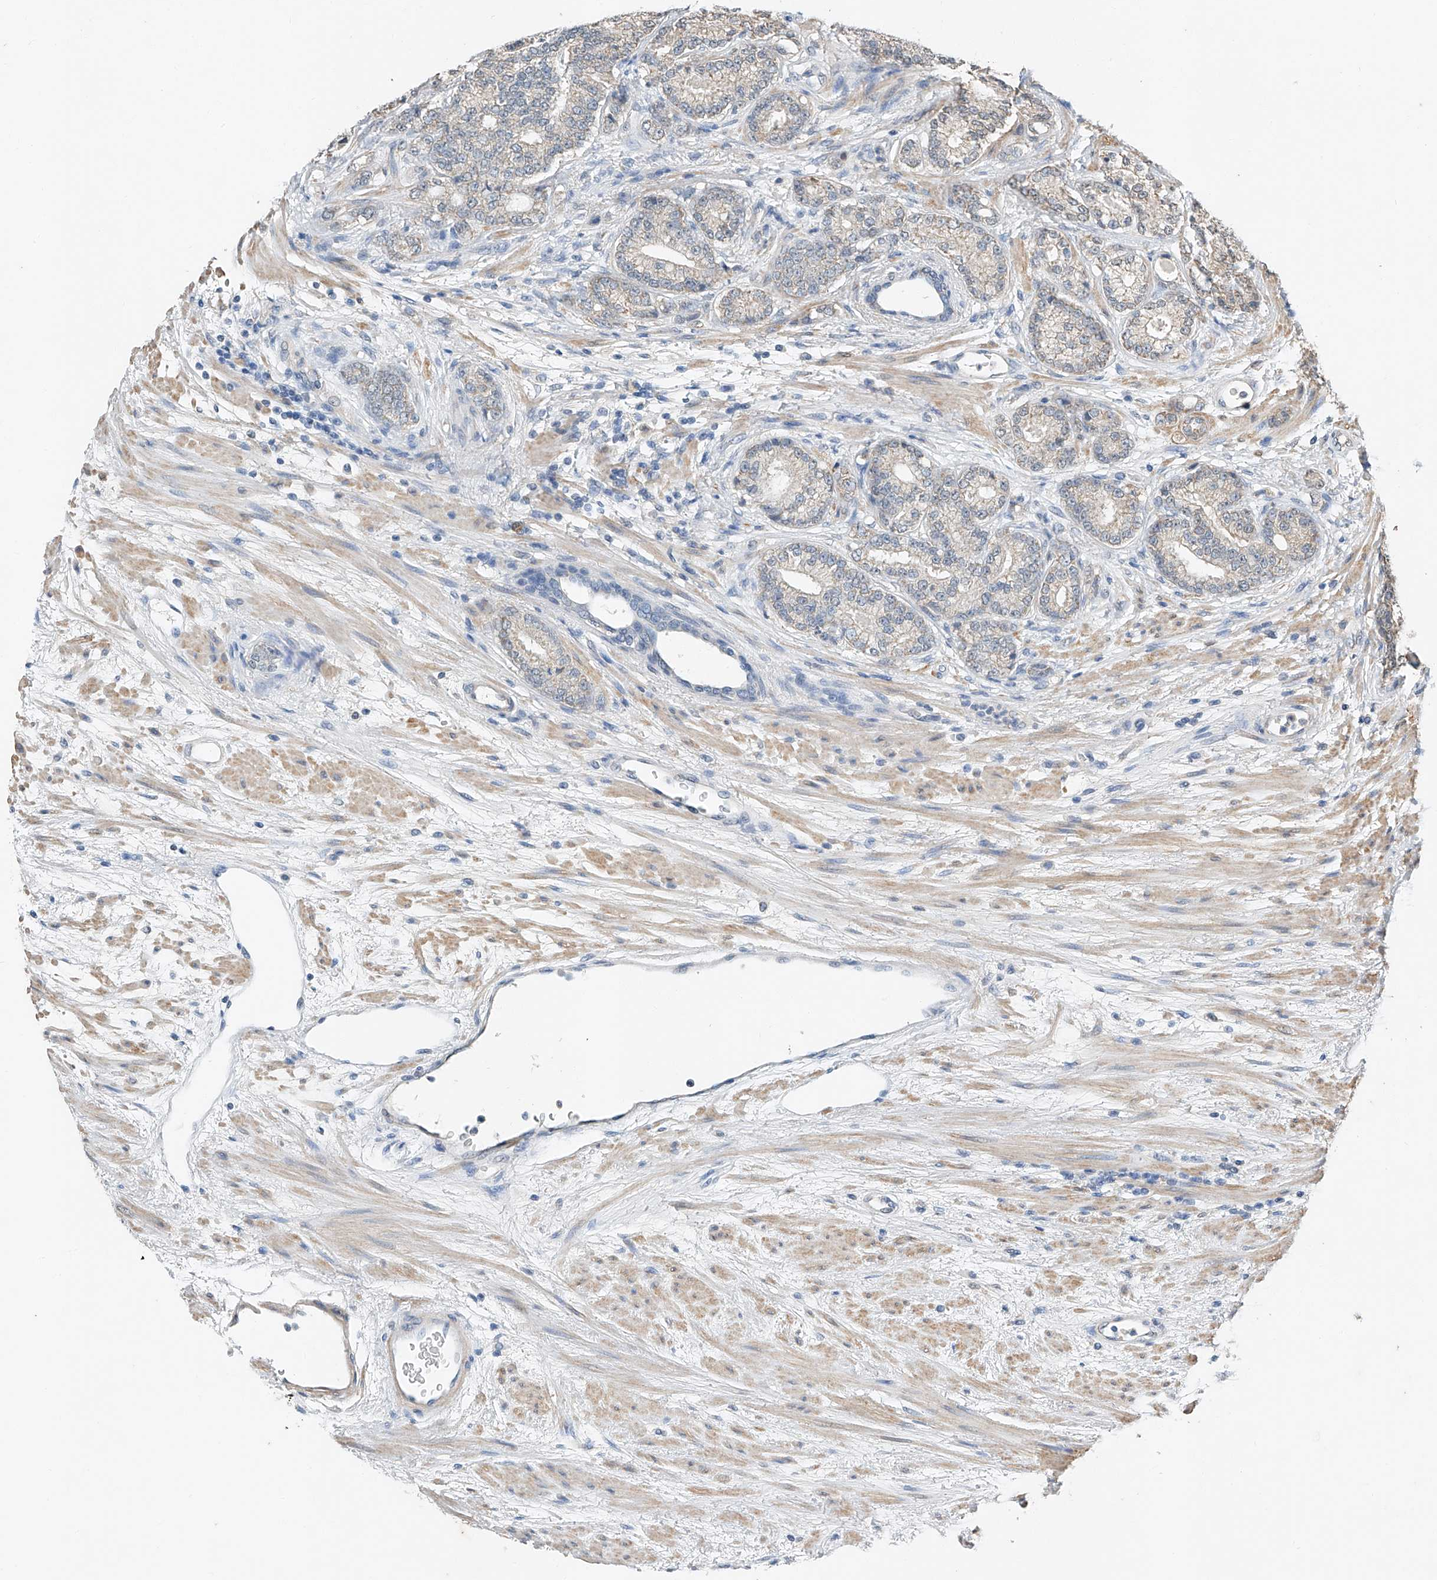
{"staining": {"intensity": "negative", "quantity": "none", "location": "none"}, "tissue": "prostate cancer", "cell_type": "Tumor cells", "image_type": "cancer", "snomed": [{"axis": "morphology", "description": "Adenocarcinoma, High grade"}, {"axis": "topography", "description": "Prostate"}], "caption": "Image shows no protein positivity in tumor cells of prostate high-grade adenocarcinoma tissue.", "gene": "CTDP1", "patient": {"sex": "male", "age": 61}}